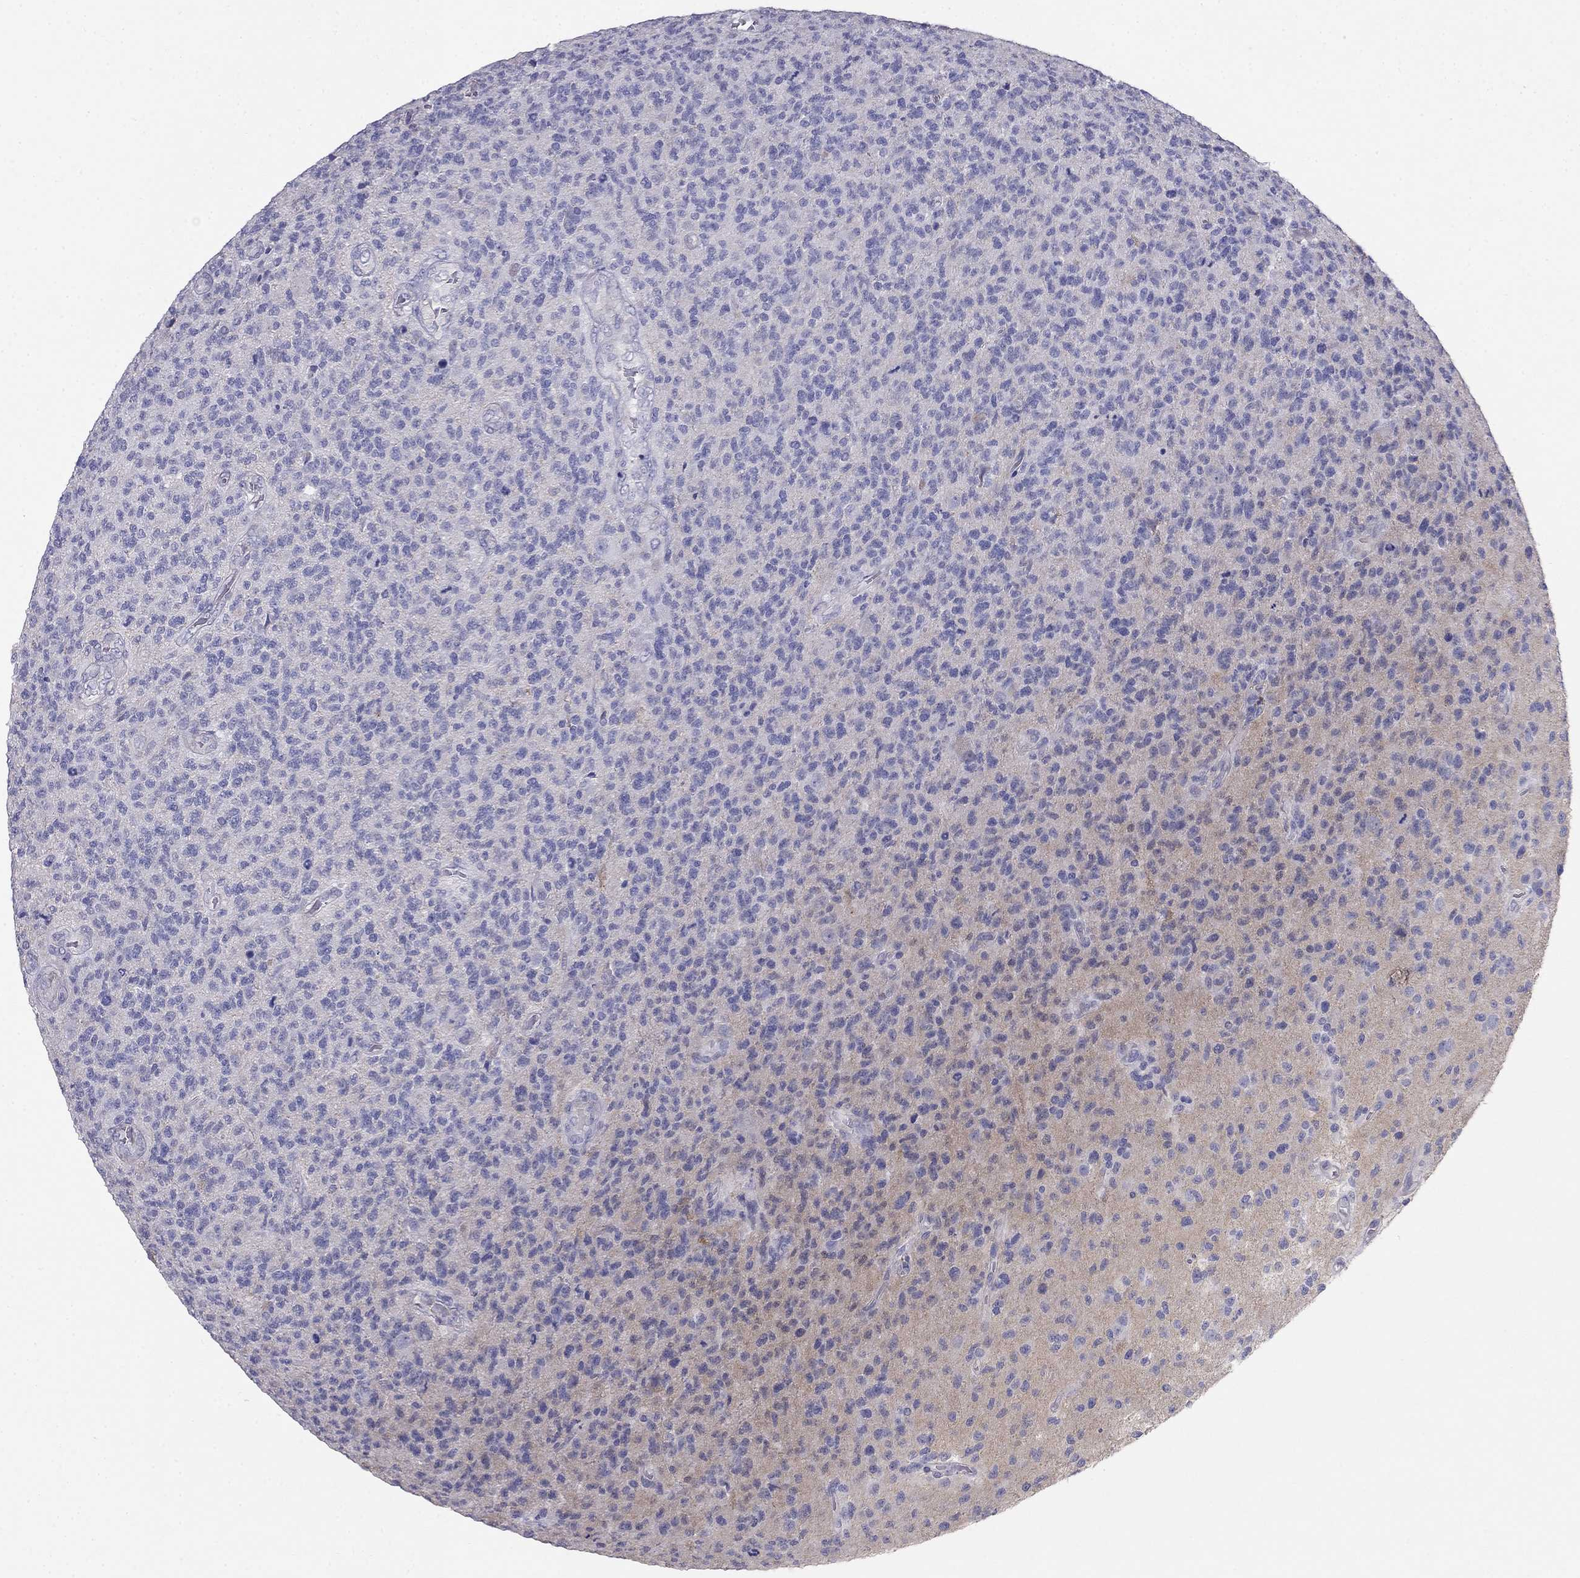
{"staining": {"intensity": "negative", "quantity": "none", "location": "none"}, "tissue": "glioma", "cell_type": "Tumor cells", "image_type": "cancer", "snomed": [{"axis": "morphology", "description": "Glioma, malignant, High grade"}, {"axis": "topography", "description": "Brain"}], "caption": "The micrograph reveals no staining of tumor cells in glioma.", "gene": "LY6H", "patient": {"sex": "male", "age": 56}}